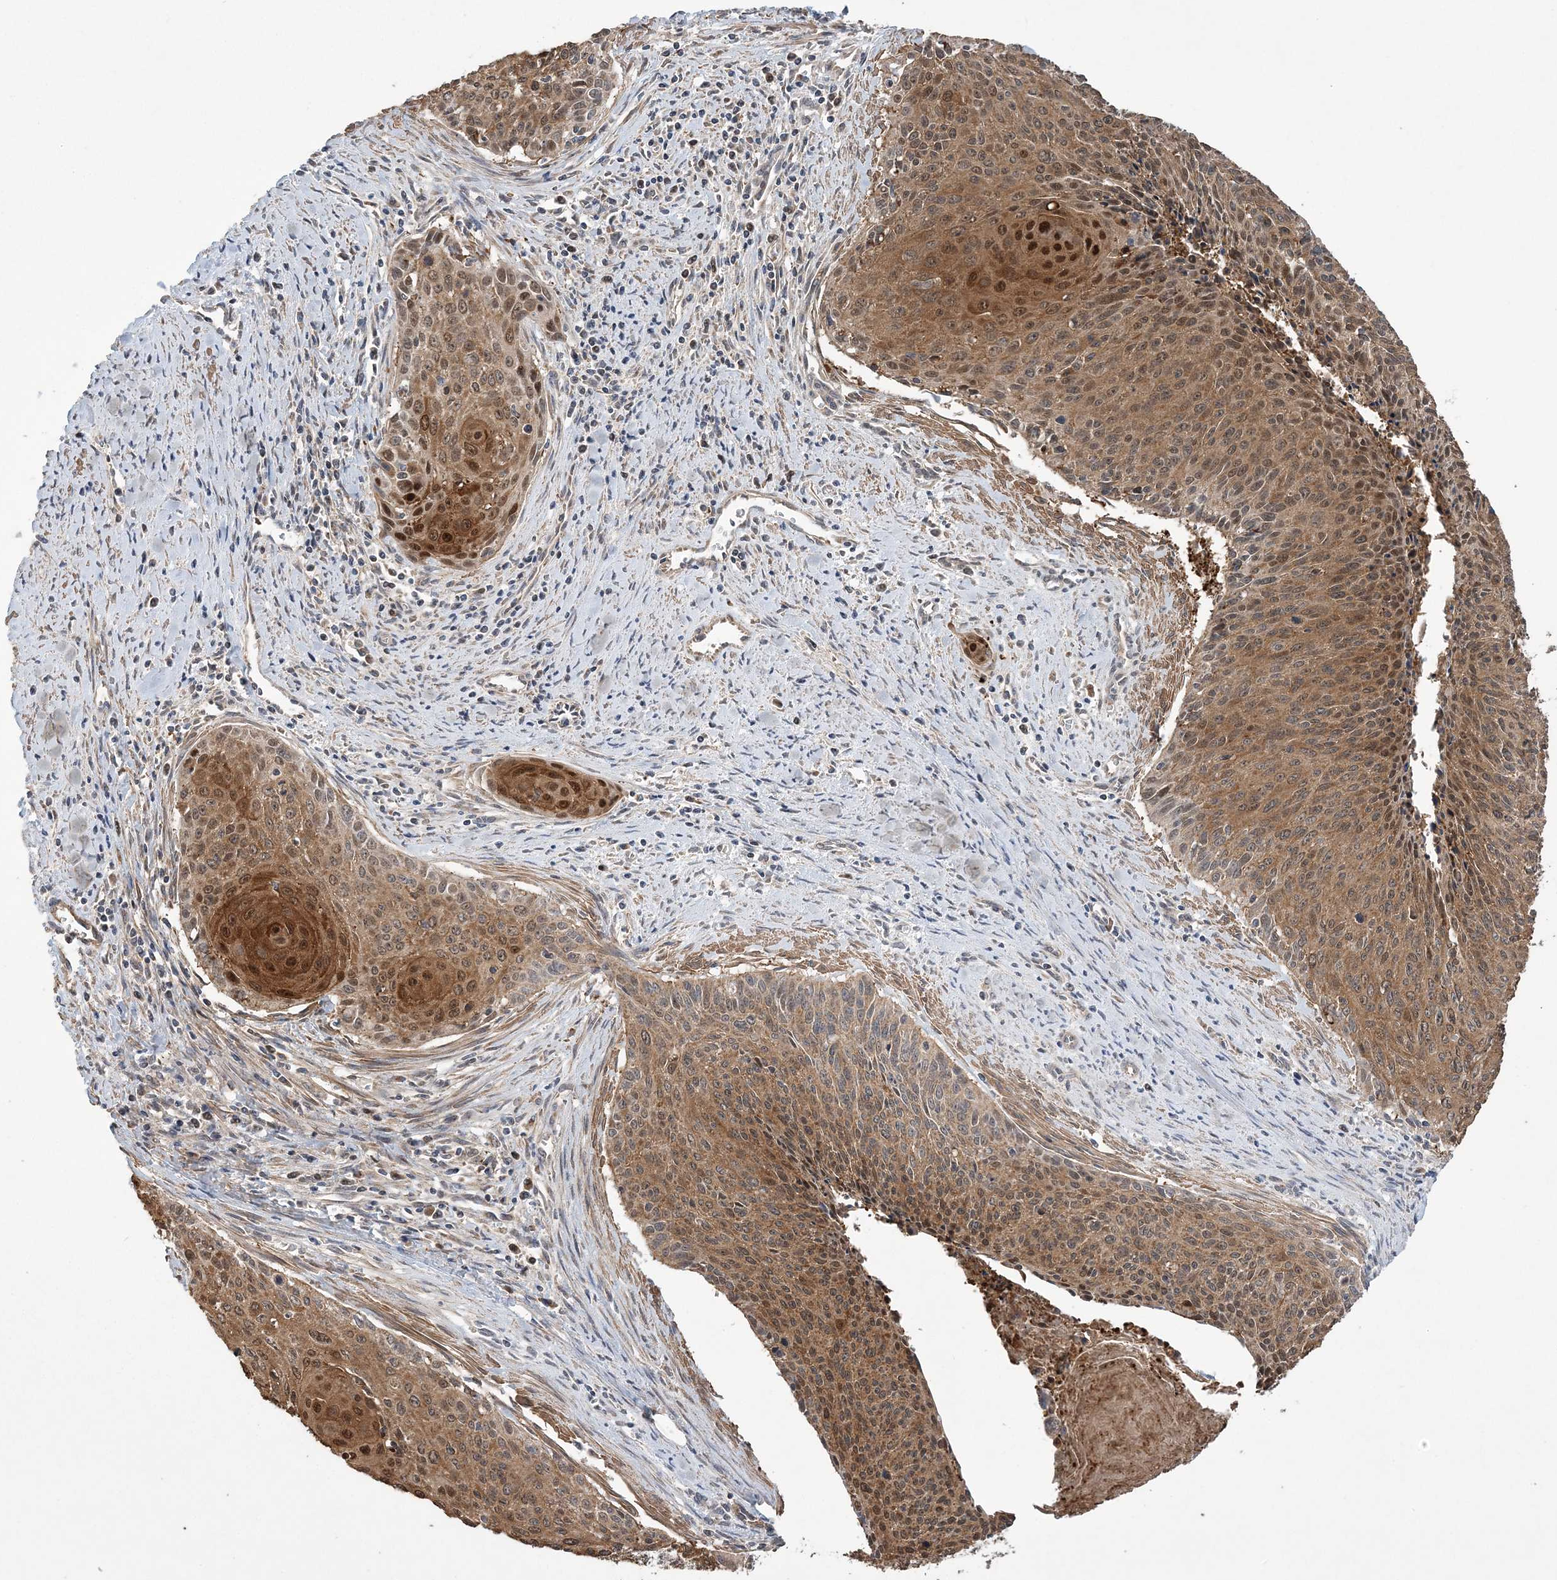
{"staining": {"intensity": "moderate", "quantity": ">75%", "location": "cytoplasmic/membranous,nuclear"}, "tissue": "cervical cancer", "cell_type": "Tumor cells", "image_type": "cancer", "snomed": [{"axis": "morphology", "description": "Squamous cell carcinoma, NOS"}, {"axis": "topography", "description": "Cervix"}], "caption": "Brown immunohistochemical staining in cervical cancer (squamous cell carcinoma) exhibits moderate cytoplasmic/membranous and nuclear expression in about >75% of tumor cells.", "gene": "SLX9", "patient": {"sex": "female", "age": 55}}